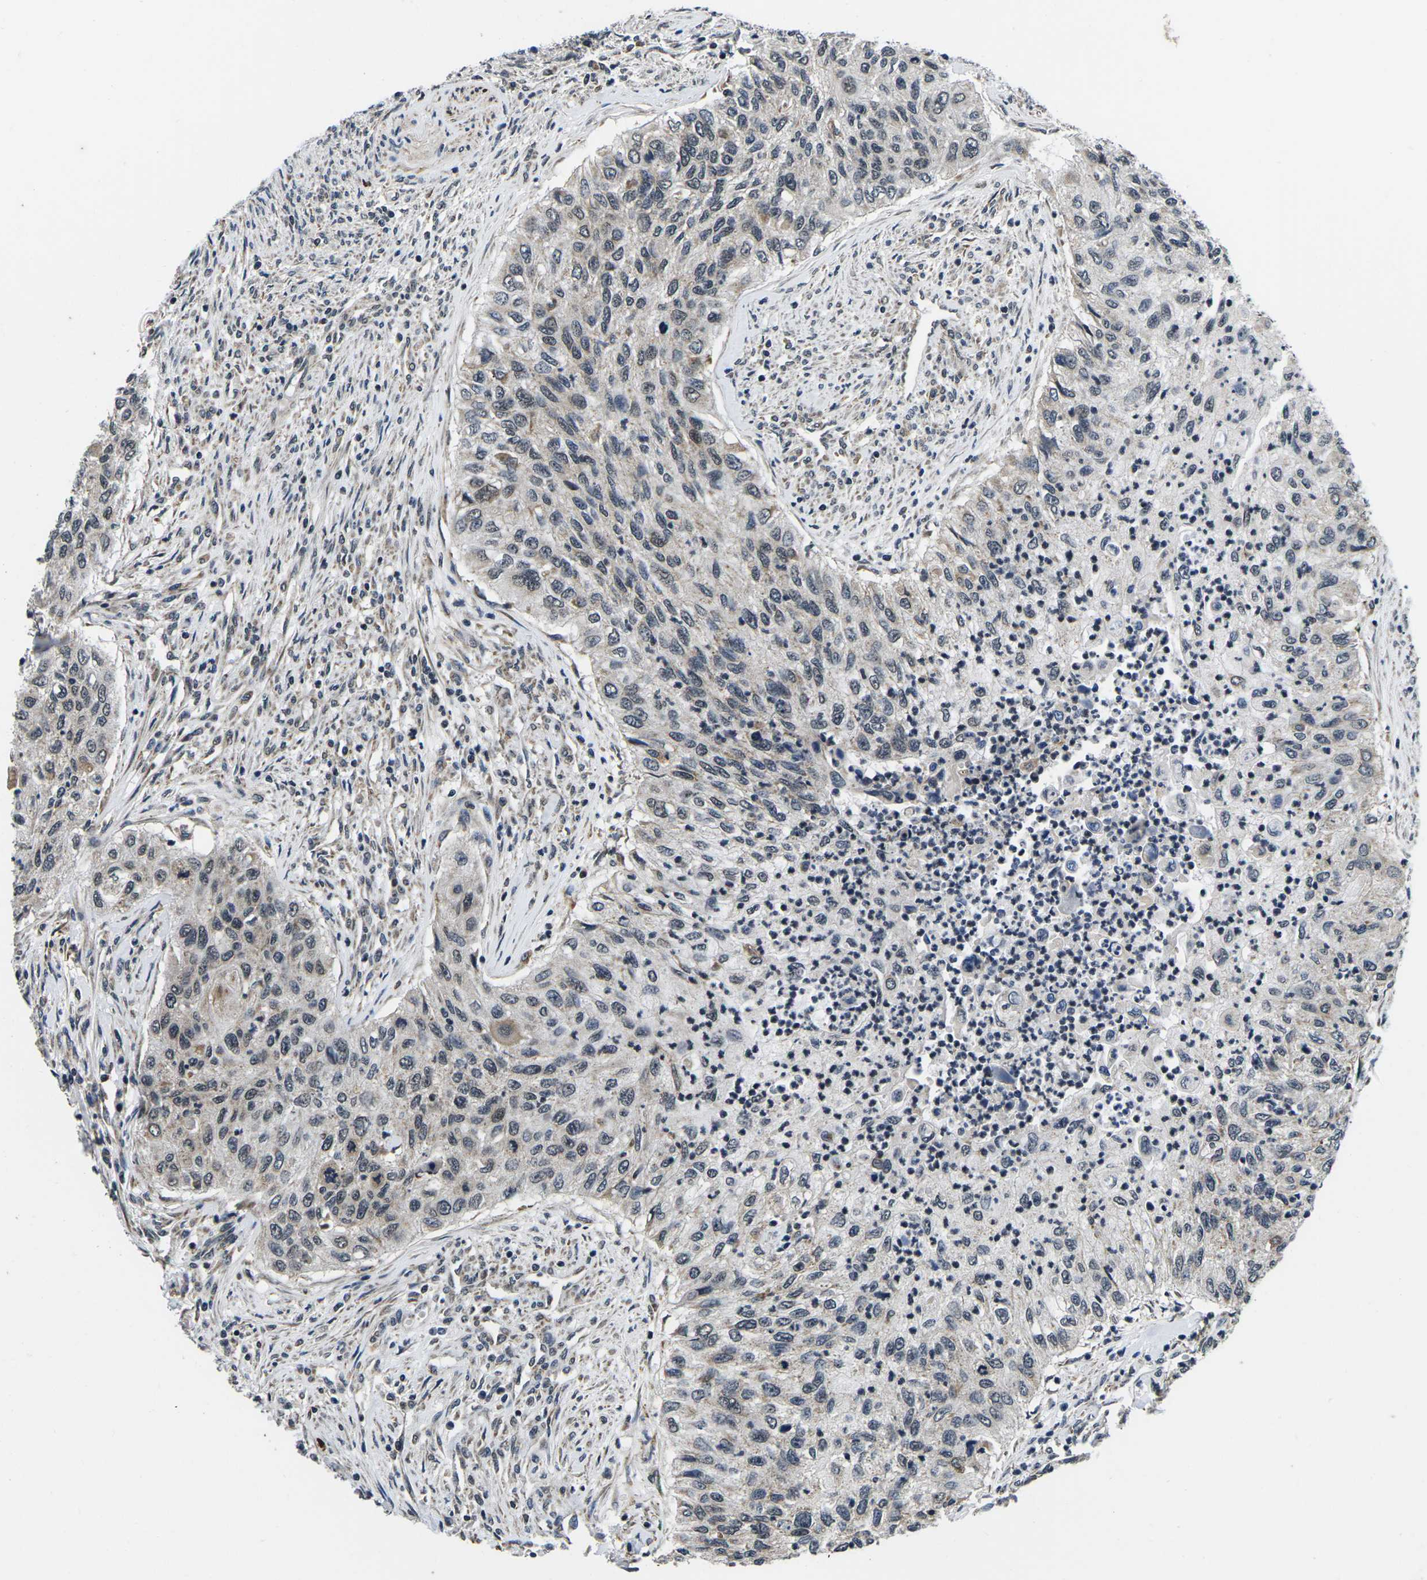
{"staining": {"intensity": "weak", "quantity": "<25%", "location": "nuclear"}, "tissue": "urothelial cancer", "cell_type": "Tumor cells", "image_type": "cancer", "snomed": [{"axis": "morphology", "description": "Urothelial carcinoma, High grade"}, {"axis": "topography", "description": "Urinary bladder"}], "caption": "DAB (3,3'-diaminobenzidine) immunohistochemical staining of human urothelial cancer displays no significant staining in tumor cells.", "gene": "CCNE1", "patient": {"sex": "female", "age": 60}}